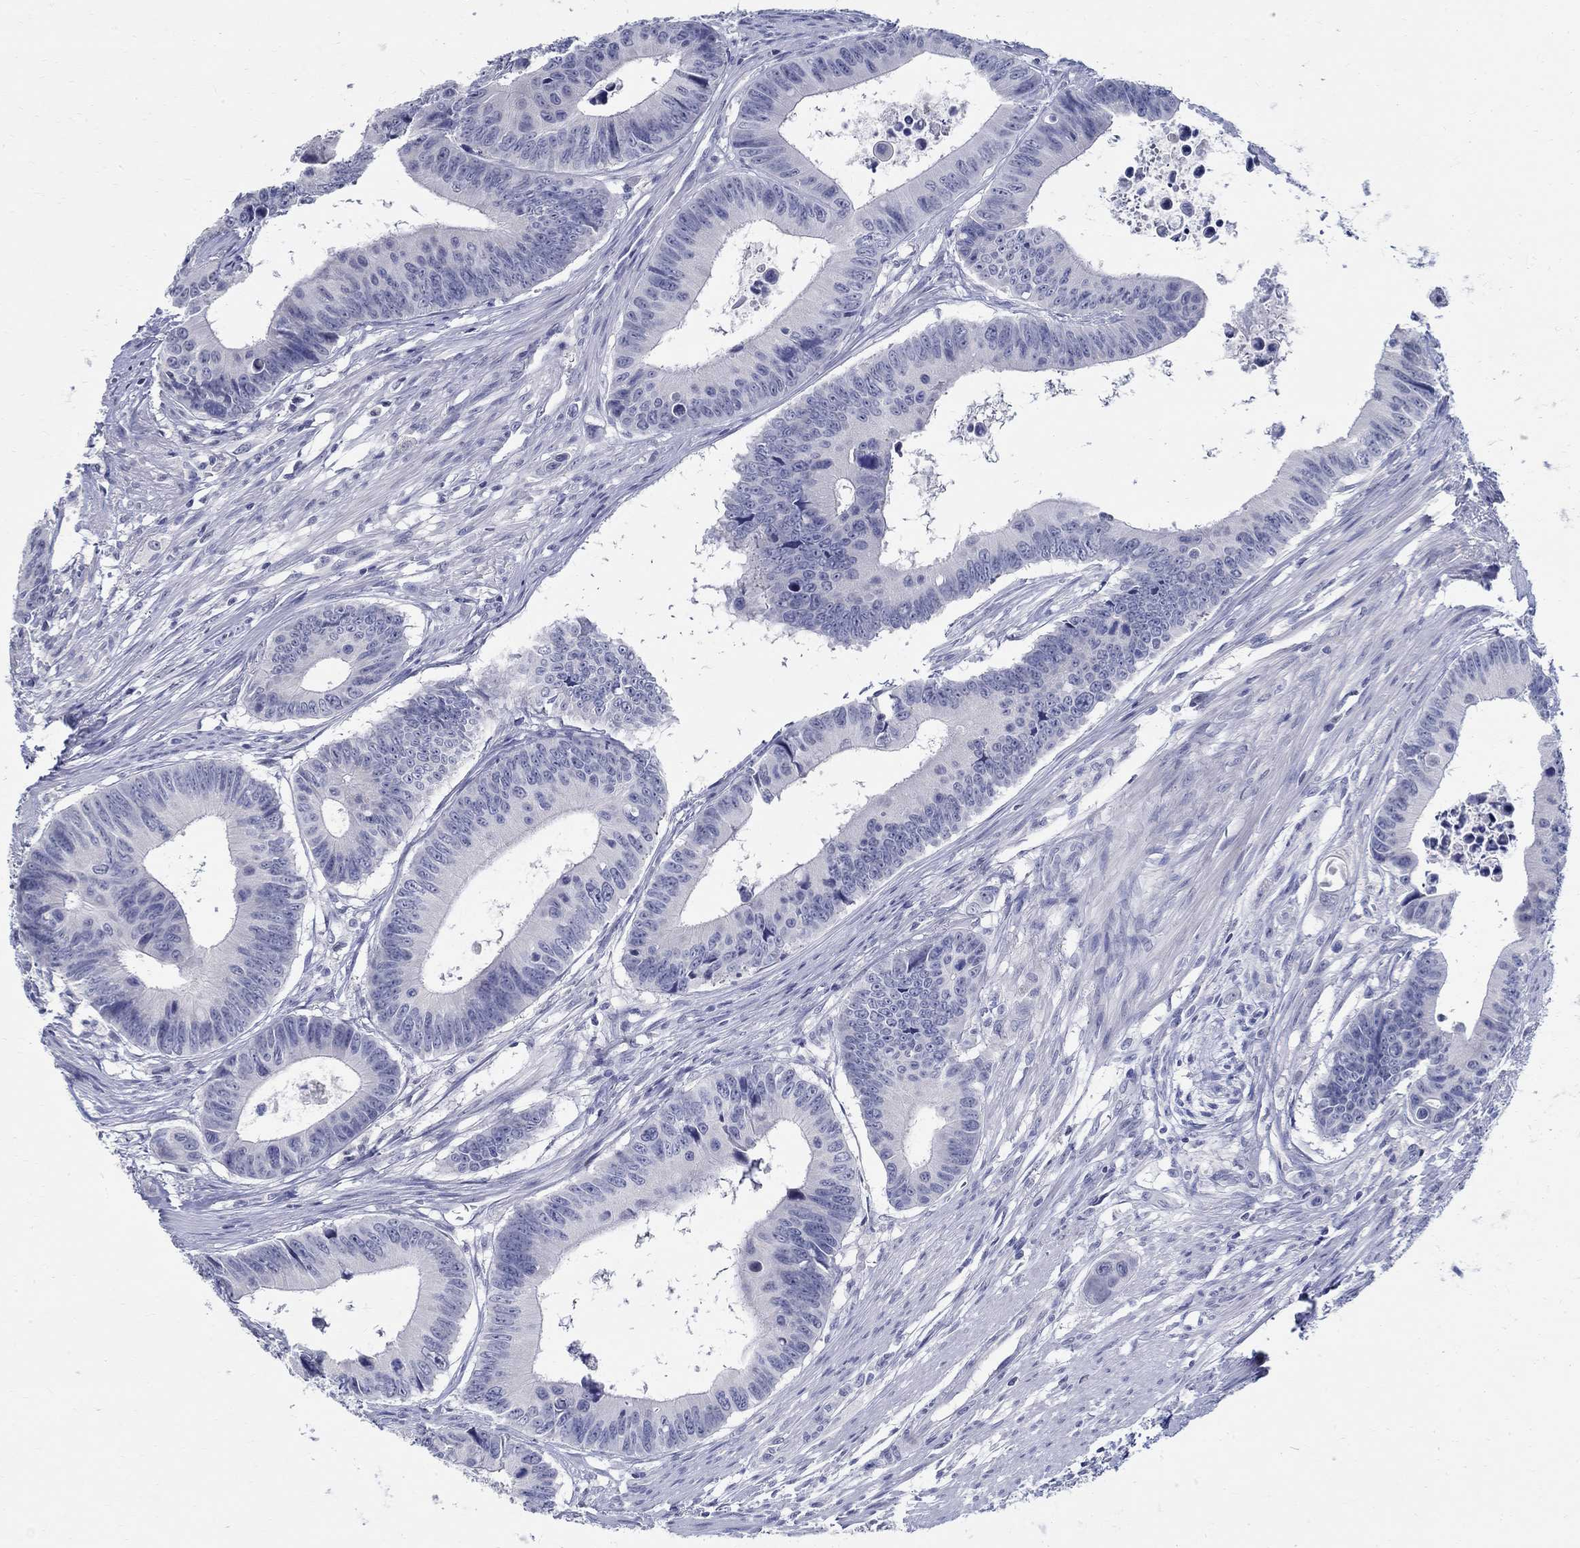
{"staining": {"intensity": "negative", "quantity": "none", "location": "none"}, "tissue": "colorectal cancer", "cell_type": "Tumor cells", "image_type": "cancer", "snomed": [{"axis": "morphology", "description": "Adenocarcinoma, NOS"}, {"axis": "topography", "description": "Colon"}], "caption": "DAB immunohistochemical staining of human colorectal cancer exhibits no significant expression in tumor cells.", "gene": "CETN1", "patient": {"sex": "female", "age": 87}}